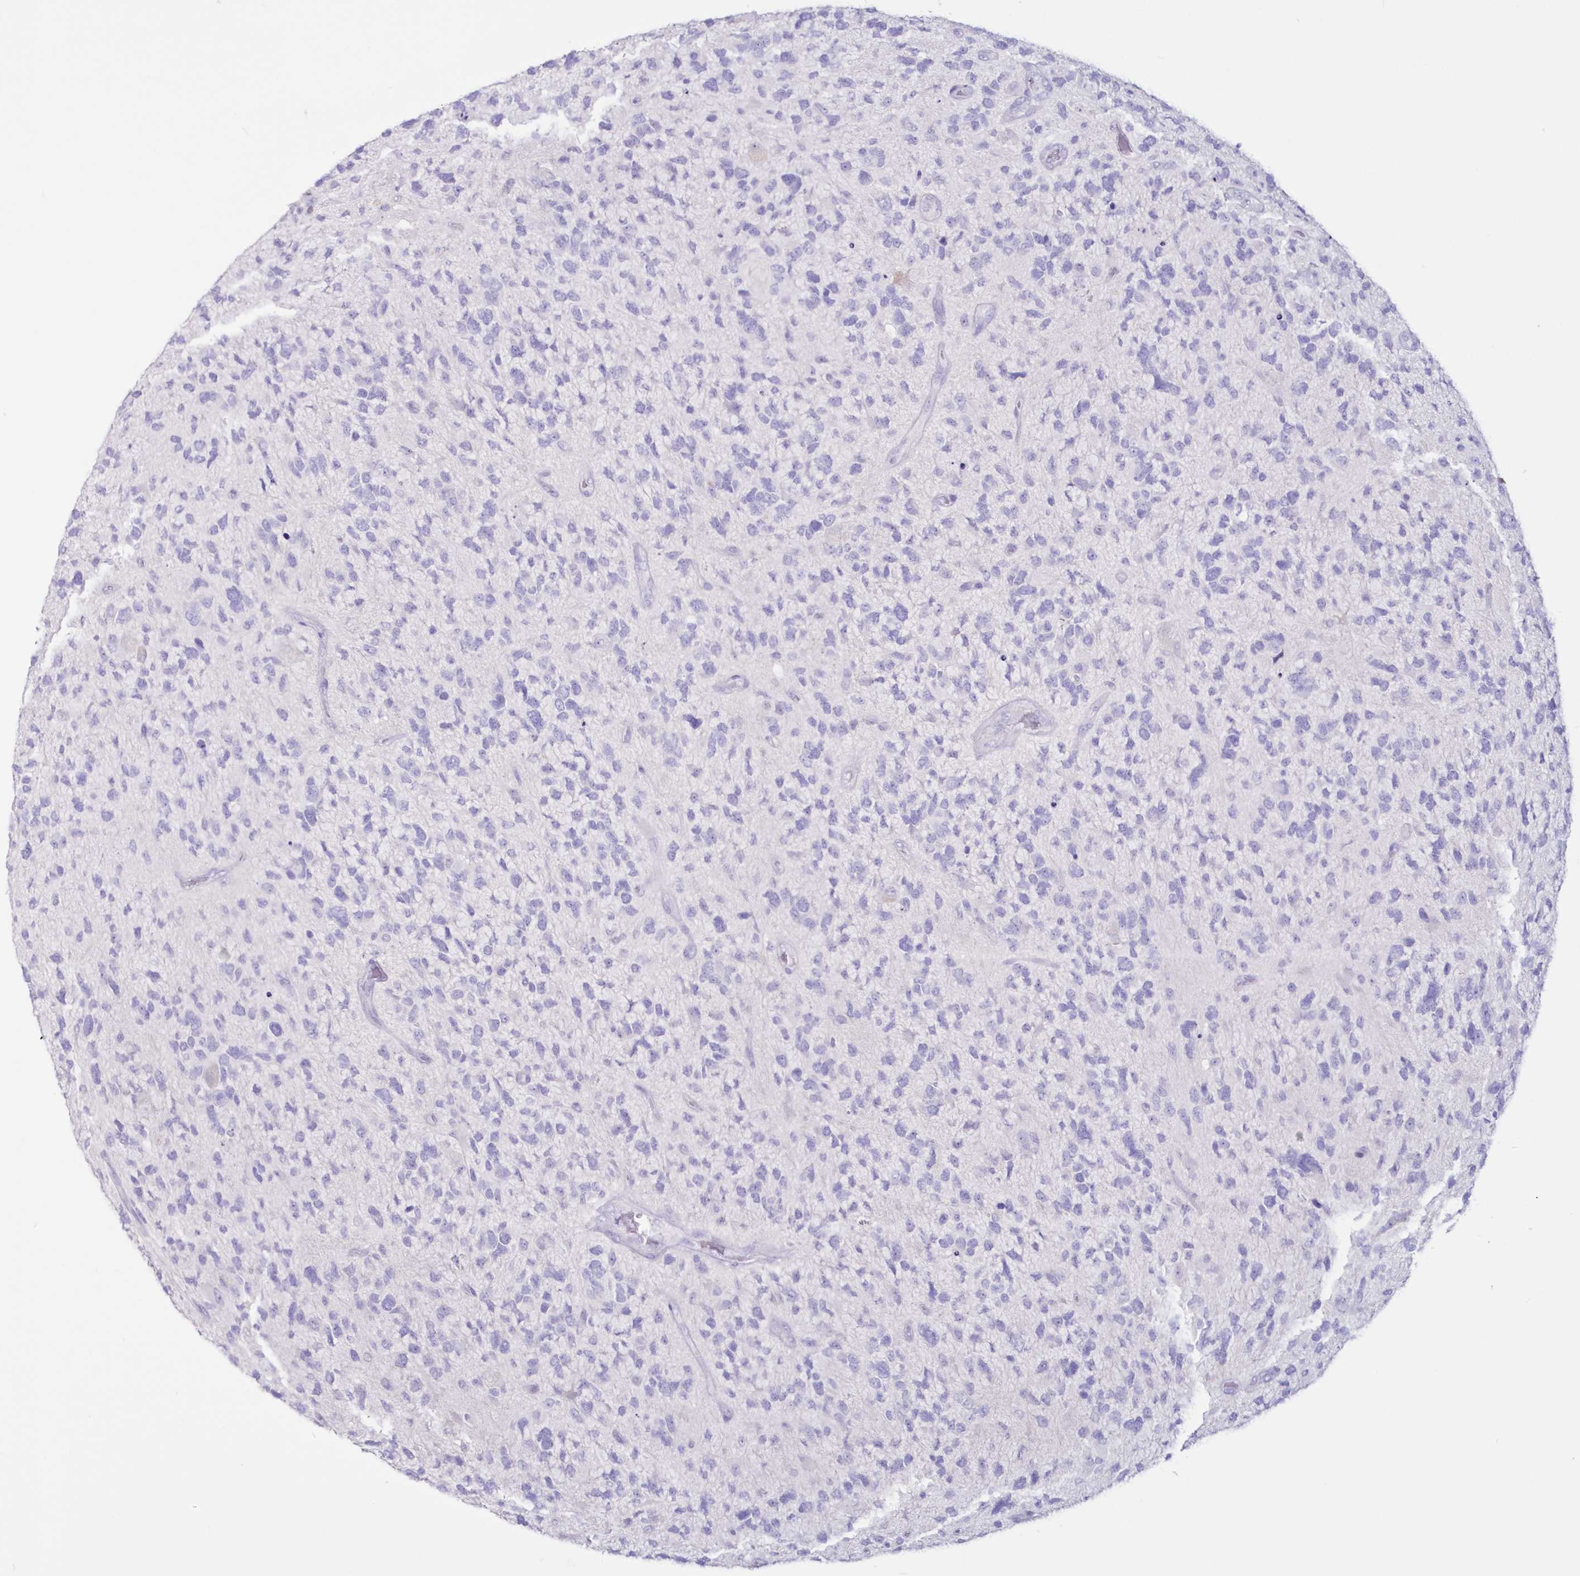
{"staining": {"intensity": "negative", "quantity": "none", "location": "none"}, "tissue": "glioma", "cell_type": "Tumor cells", "image_type": "cancer", "snomed": [{"axis": "morphology", "description": "Glioma, malignant, High grade"}, {"axis": "topography", "description": "Brain"}], "caption": "IHC of human malignant glioma (high-grade) demonstrates no expression in tumor cells. The staining was performed using DAB (3,3'-diaminobenzidine) to visualize the protein expression in brown, while the nuclei were stained in blue with hematoxylin (Magnification: 20x).", "gene": "CYP3A4", "patient": {"sex": "female", "age": 58}}